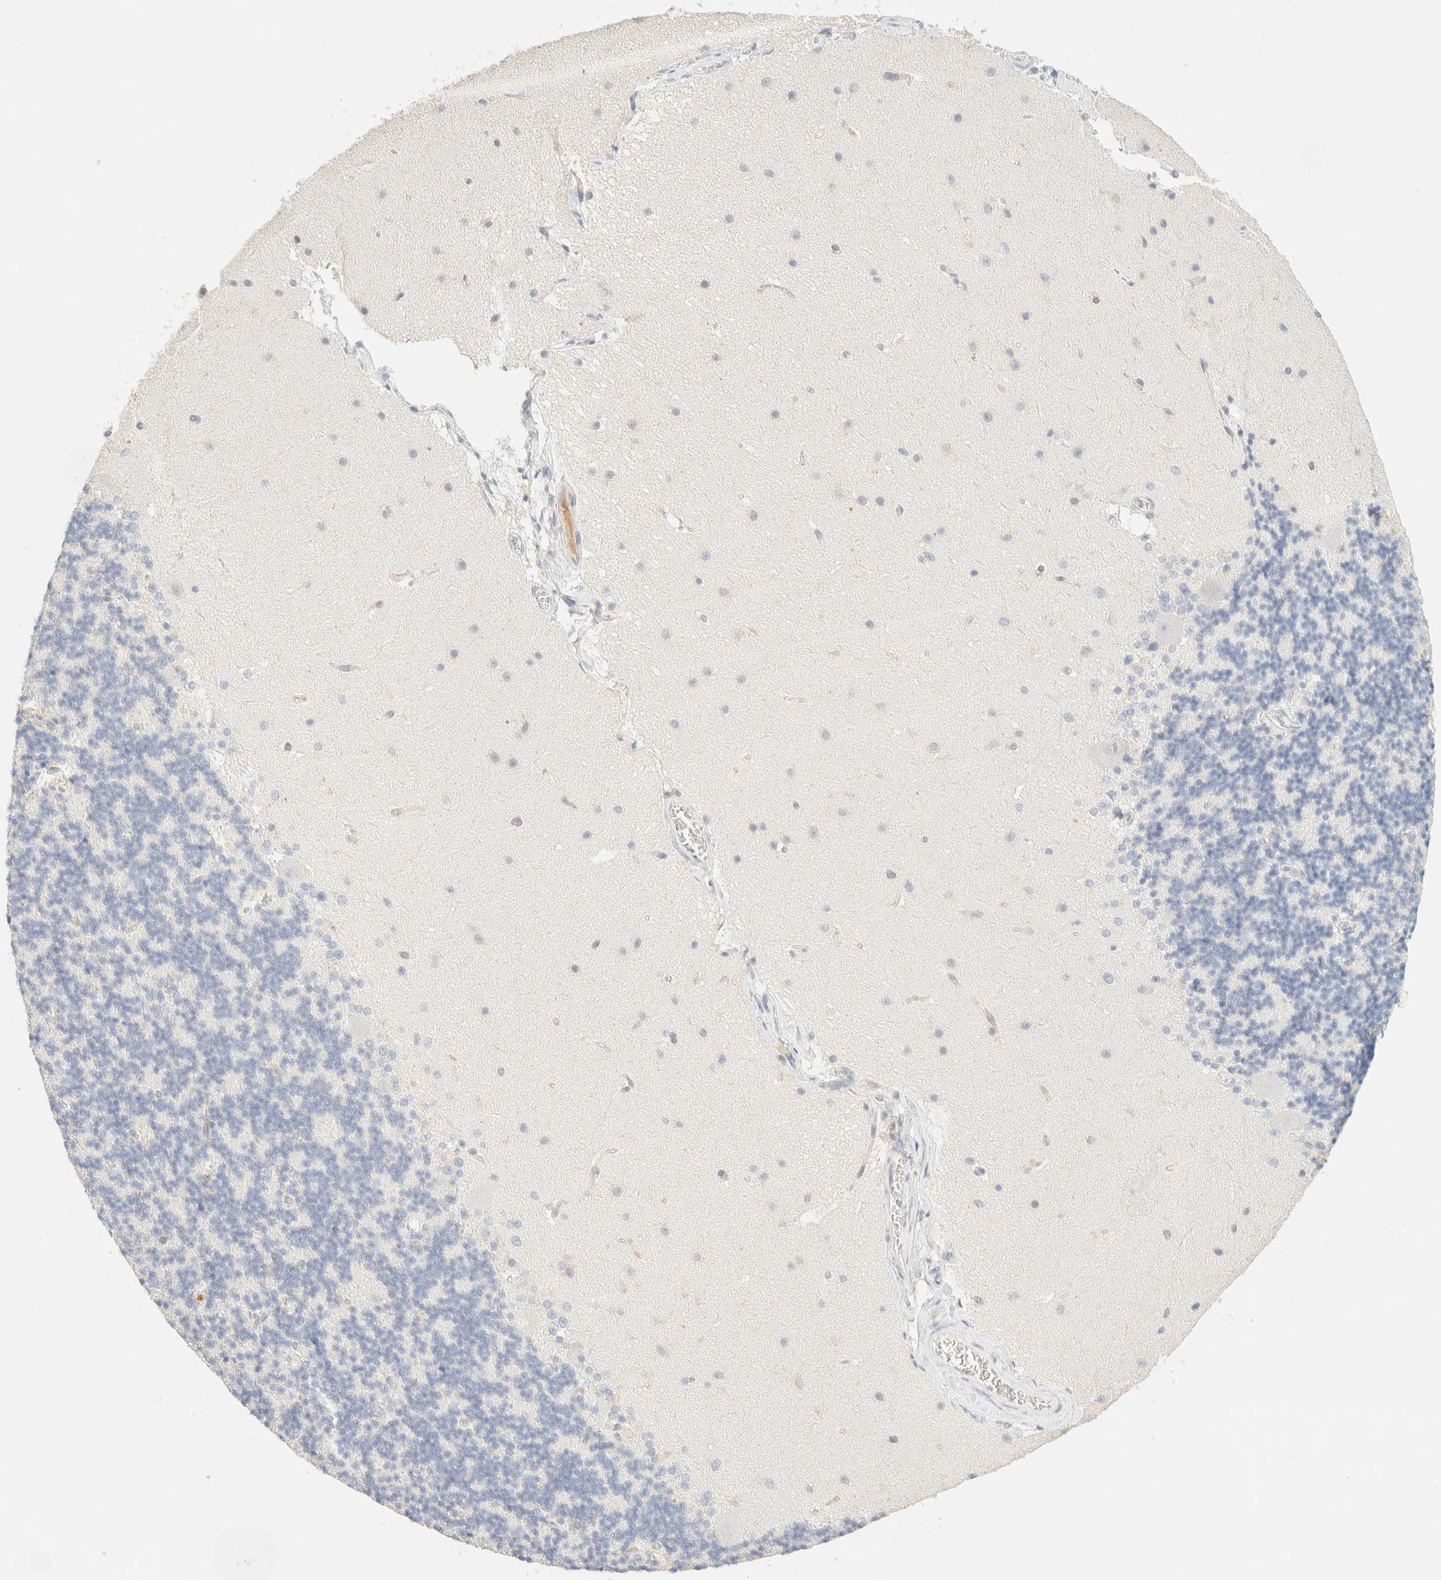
{"staining": {"intensity": "negative", "quantity": "none", "location": "none"}, "tissue": "cerebellum", "cell_type": "Cells in granular layer", "image_type": "normal", "snomed": [{"axis": "morphology", "description": "Normal tissue, NOS"}, {"axis": "topography", "description": "Cerebellum"}], "caption": "Photomicrograph shows no significant protein positivity in cells in granular layer of unremarkable cerebellum.", "gene": "FHOD1", "patient": {"sex": "female", "age": 19}}